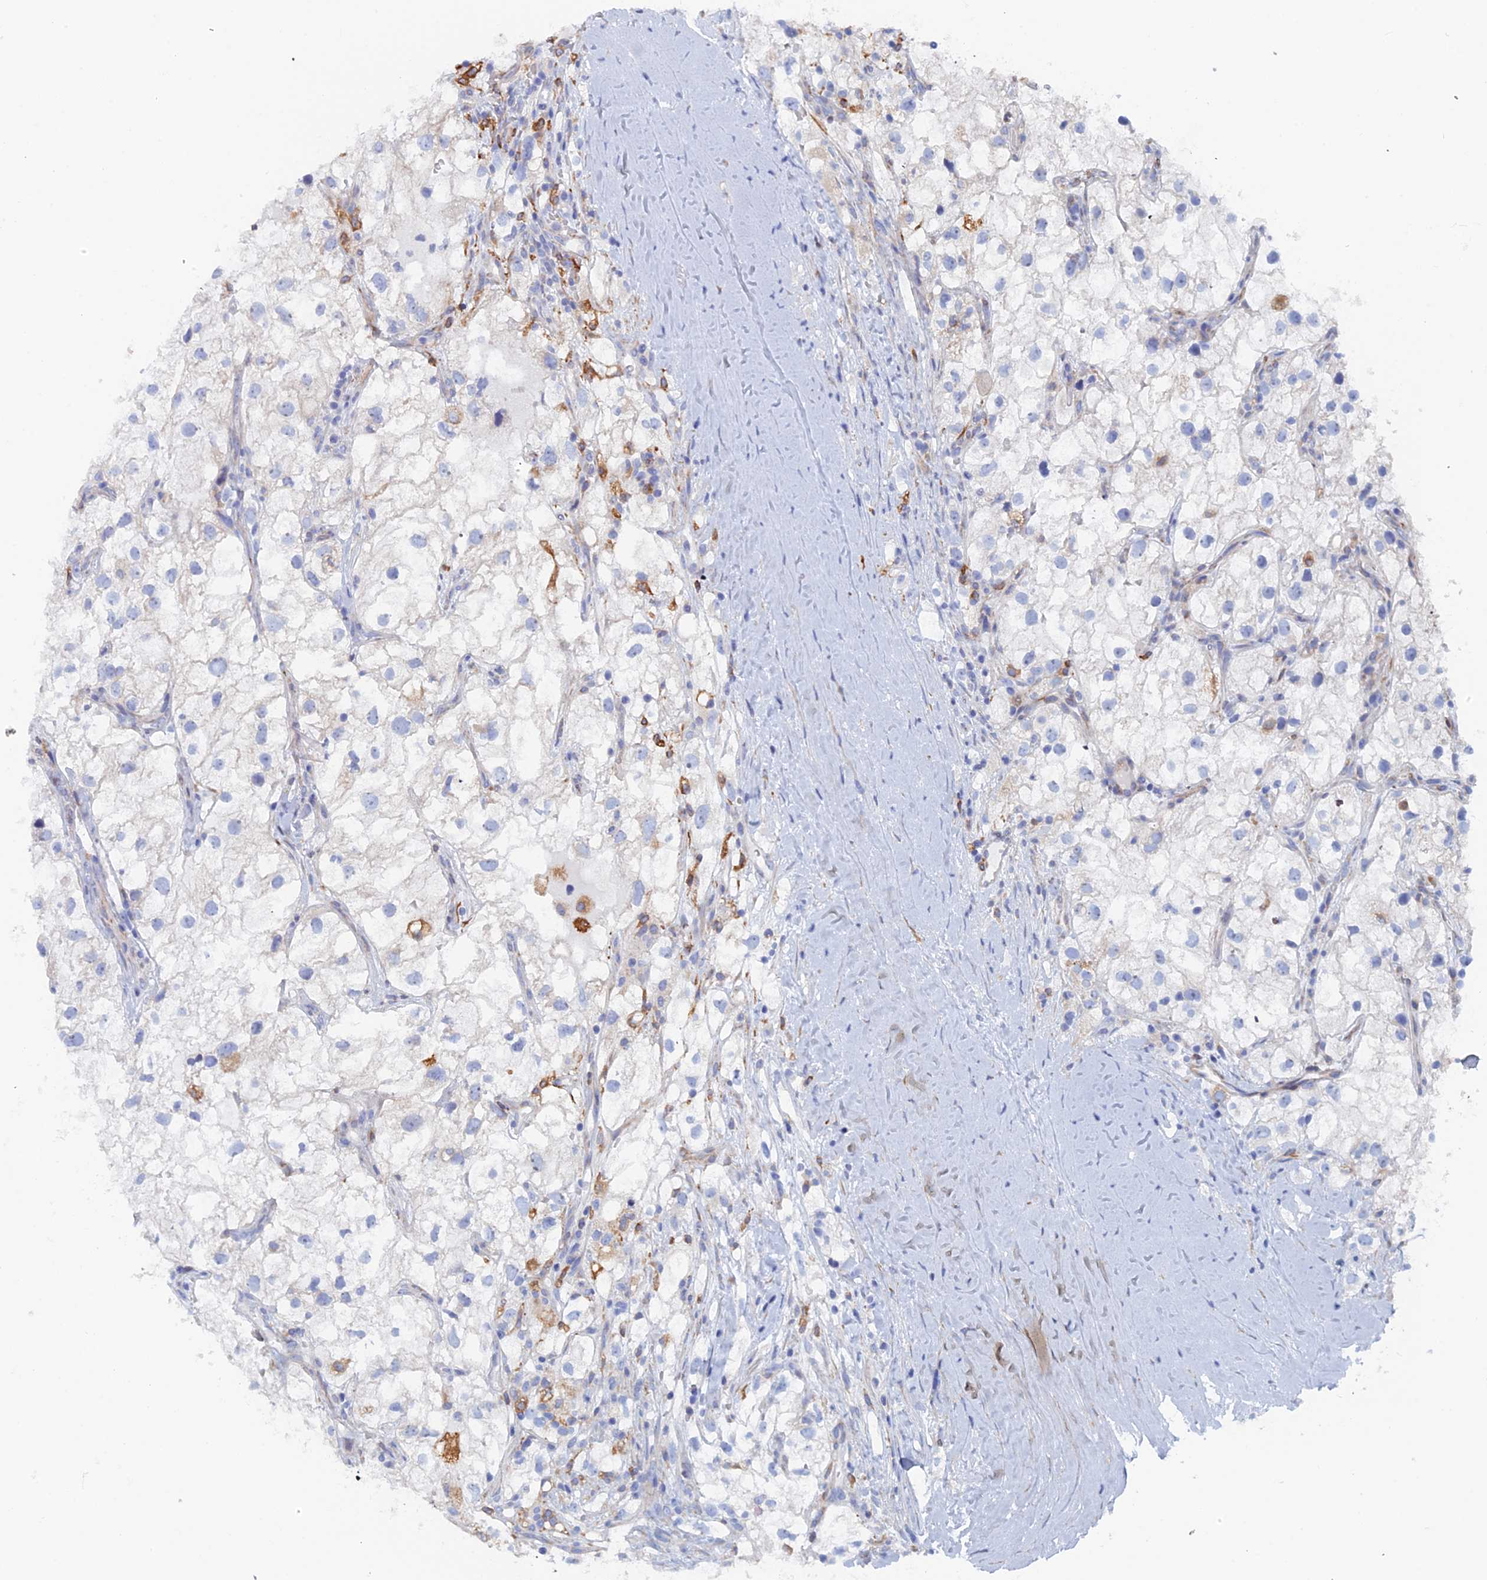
{"staining": {"intensity": "negative", "quantity": "none", "location": "none"}, "tissue": "renal cancer", "cell_type": "Tumor cells", "image_type": "cancer", "snomed": [{"axis": "morphology", "description": "Adenocarcinoma, NOS"}, {"axis": "topography", "description": "Kidney"}], "caption": "Human adenocarcinoma (renal) stained for a protein using IHC reveals no staining in tumor cells.", "gene": "COG7", "patient": {"sex": "male", "age": 59}}